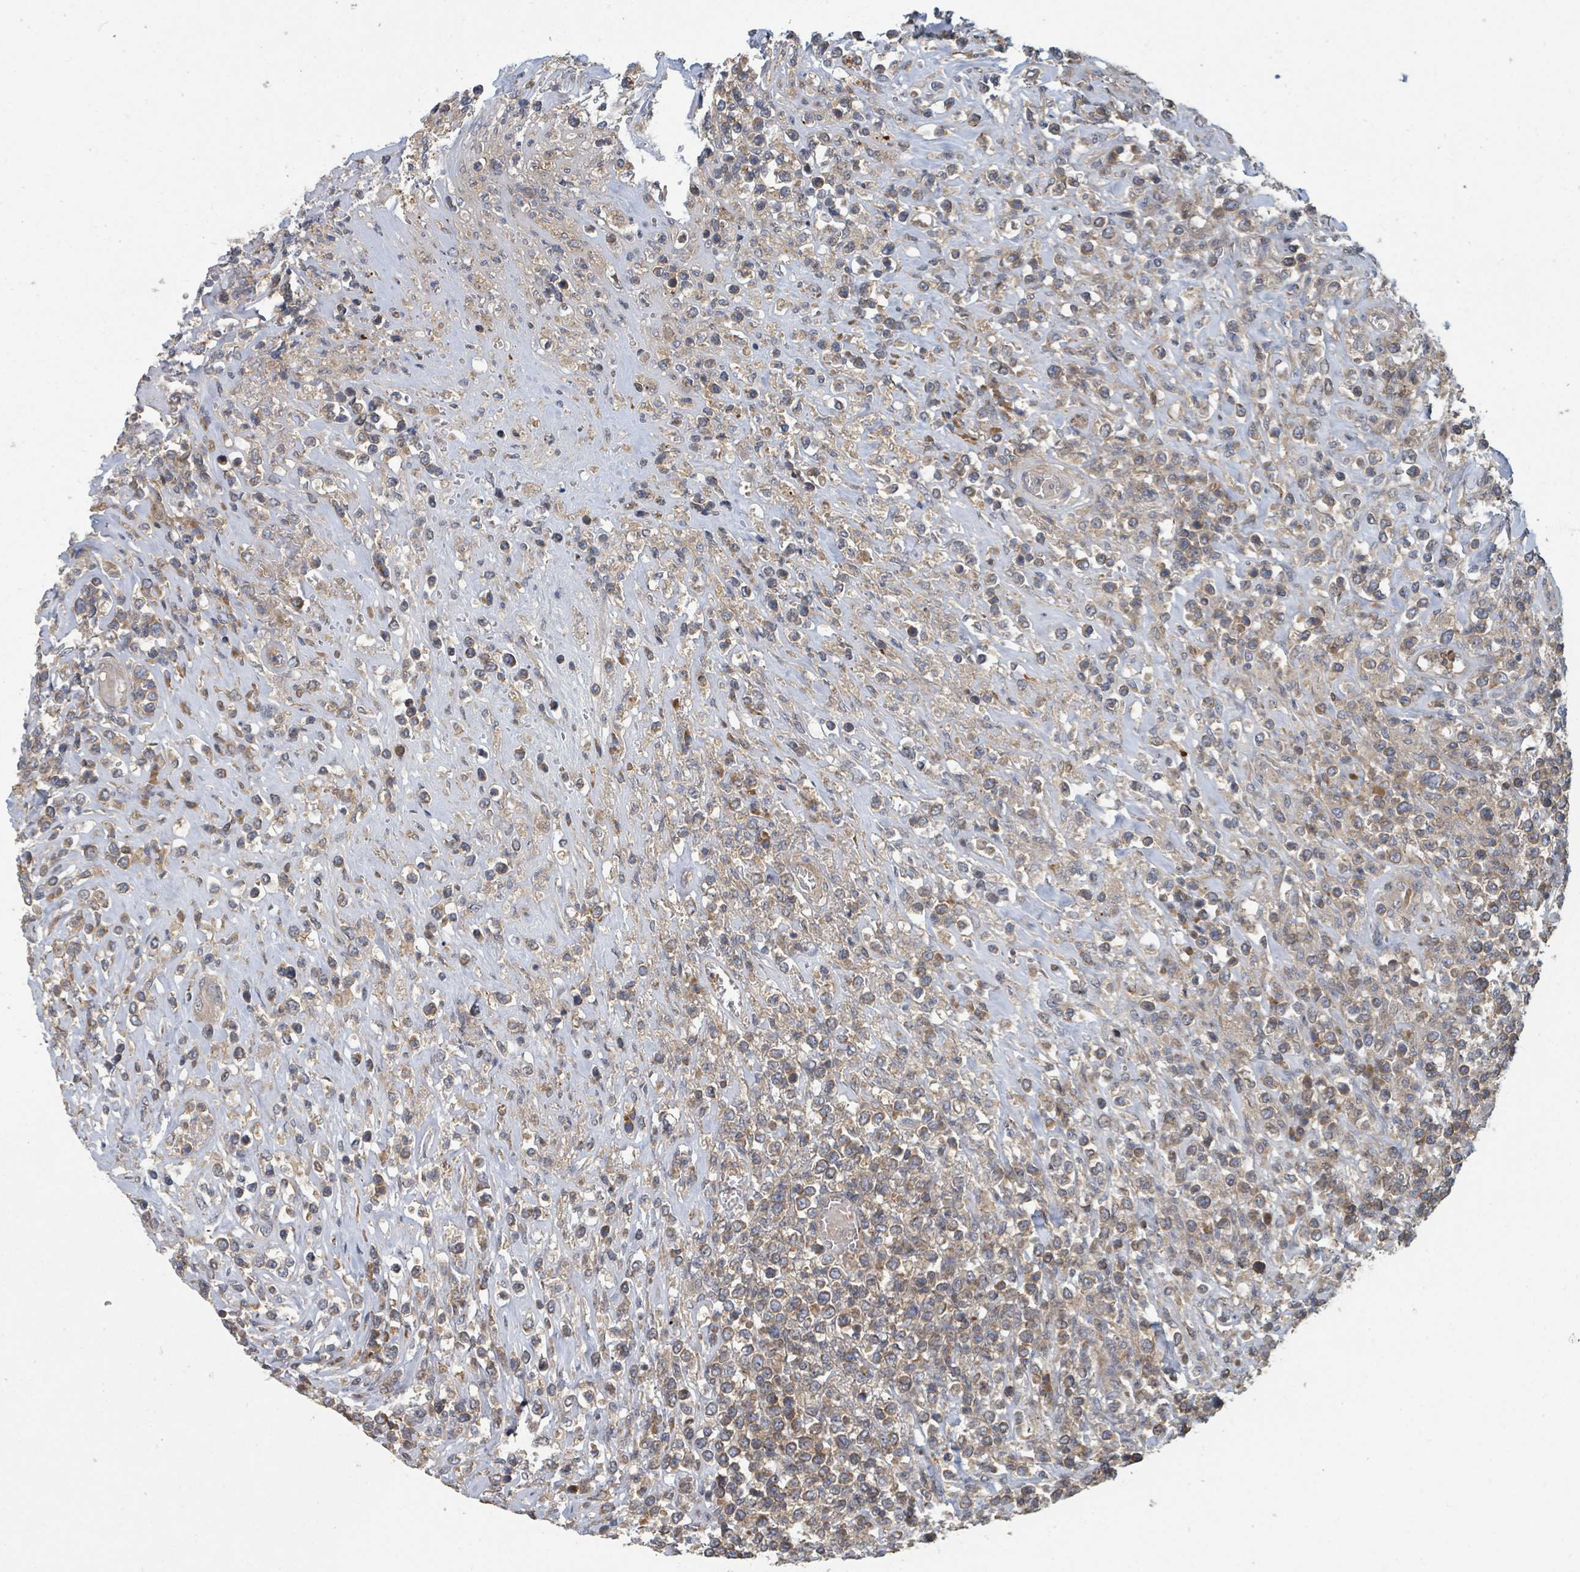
{"staining": {"intensity": "moderate", "quantity": "25%-75%", "location": "cytoplasmic/membranous"}, "tissue": "lymphoma", "cell_type": "Tumor cells", "image_type": "cancer", "snomed": [{"axis": "morphology", "description": "Malignant lymphoma, non-Hodgkin's type, High grade"}, {"axis": "topography", "description": "Soft tissue"}], "caption": "An image showing moderate cytoplasmic/membranous positivity in about 25%-75% of tumor cells in malignant lymphoma, non-Hodgkin's type (high-grade), as visualized by brown immunohistochemical staining.", "gene": "DPM1", "patient": {"sex": "female", "age": 56}}